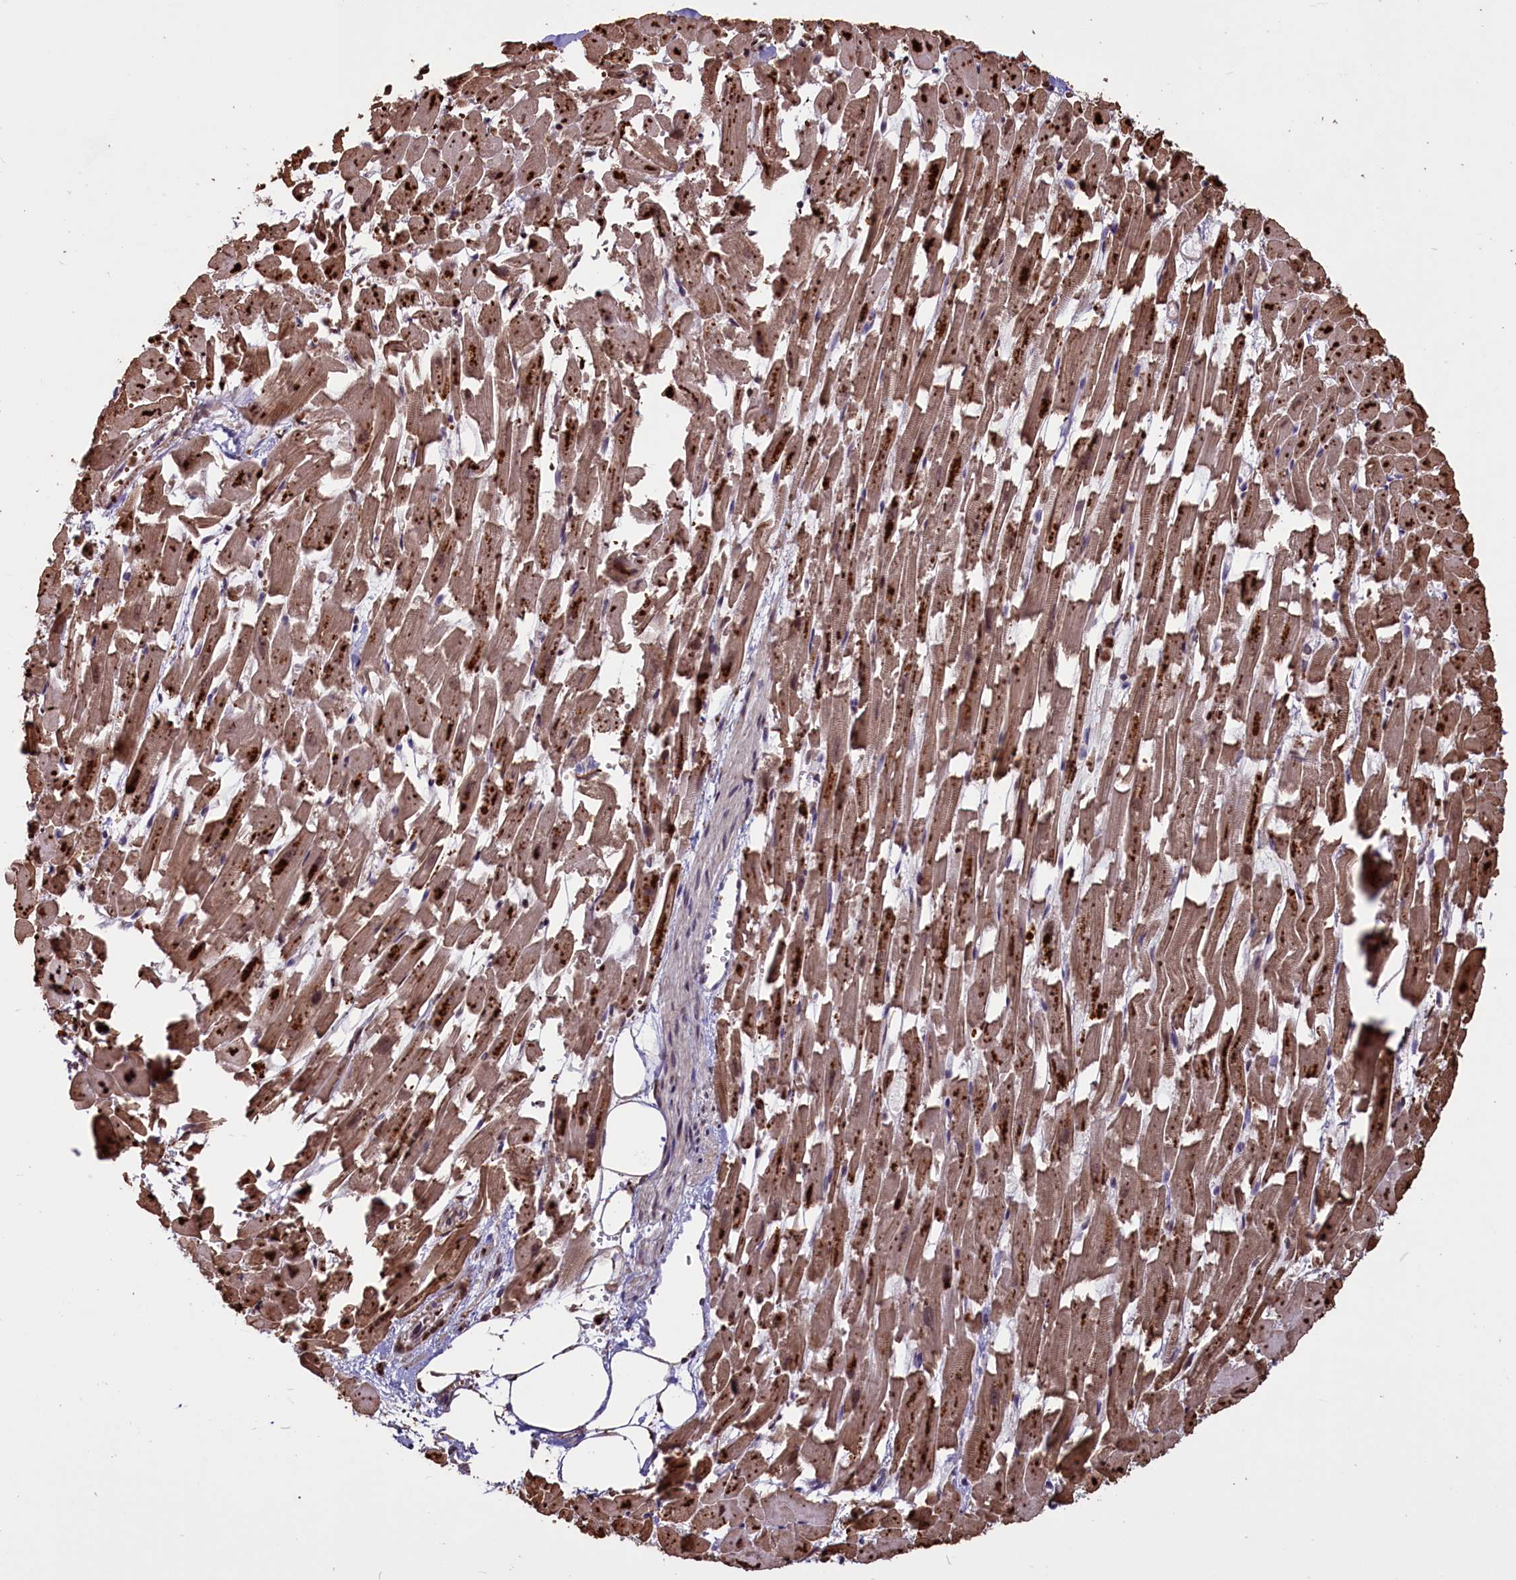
{"staining": {"intensity": "moderate", "quantity": ">75%", "location": "cytoplasmic/membranous,nuclear"}, "tissue": "heart muscle", "cell_type": "Cardiomyocytes", "image_type": "normal", "snomed": [{"axis": "morphology", "description": "Normal tissue, NOS"}, {"axis": "topography", "description": "Heart"}], "caption": "Immunohistochemical staining of unremarkable human heart muscle reveals medium levels of moderate cytoplasmic/membranous,nuclear staining in approximately >75% of cardiomyocytes.", "gene": "SHFL", "patient": {"sex": "female", "age": 64}}